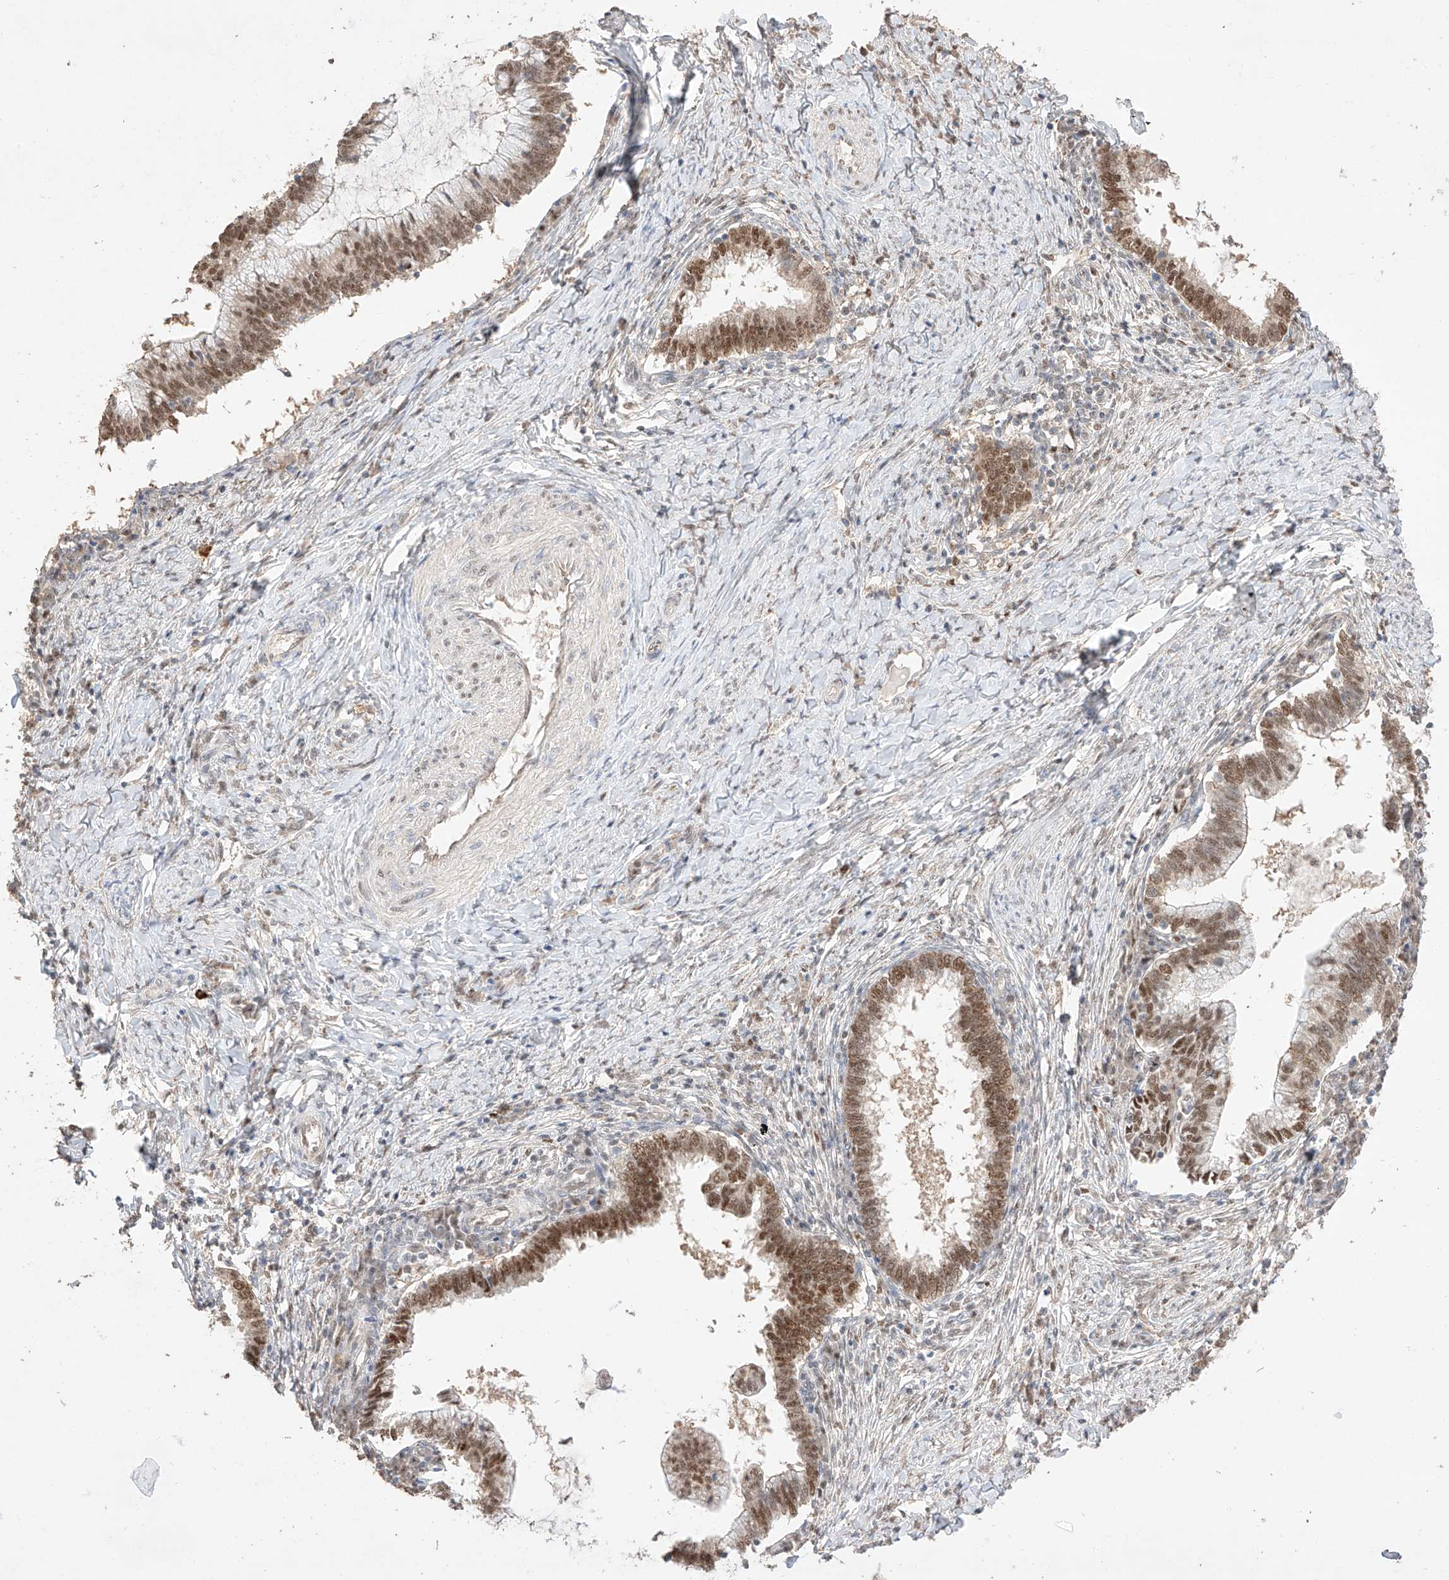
{"staining": {"intensity": "moderate", "quantity": ">75%", "location": "nuclear"}, "tissue": "cervical cancer", "cell_type": "Tumor cells", "image_type": "cancer", "snomed": [{"axis": "morphology", "description": "Adenocarcinoma, NOS"}, {"axis": "topography", "description": "Cervix"}], "caption": "Tumor cells show medium levels of moderate nuclear staining in about >75% of cells in cervical adenocarcinoma.", "gene": "APIP", "patient": {"sex": "female", "age": 36}}